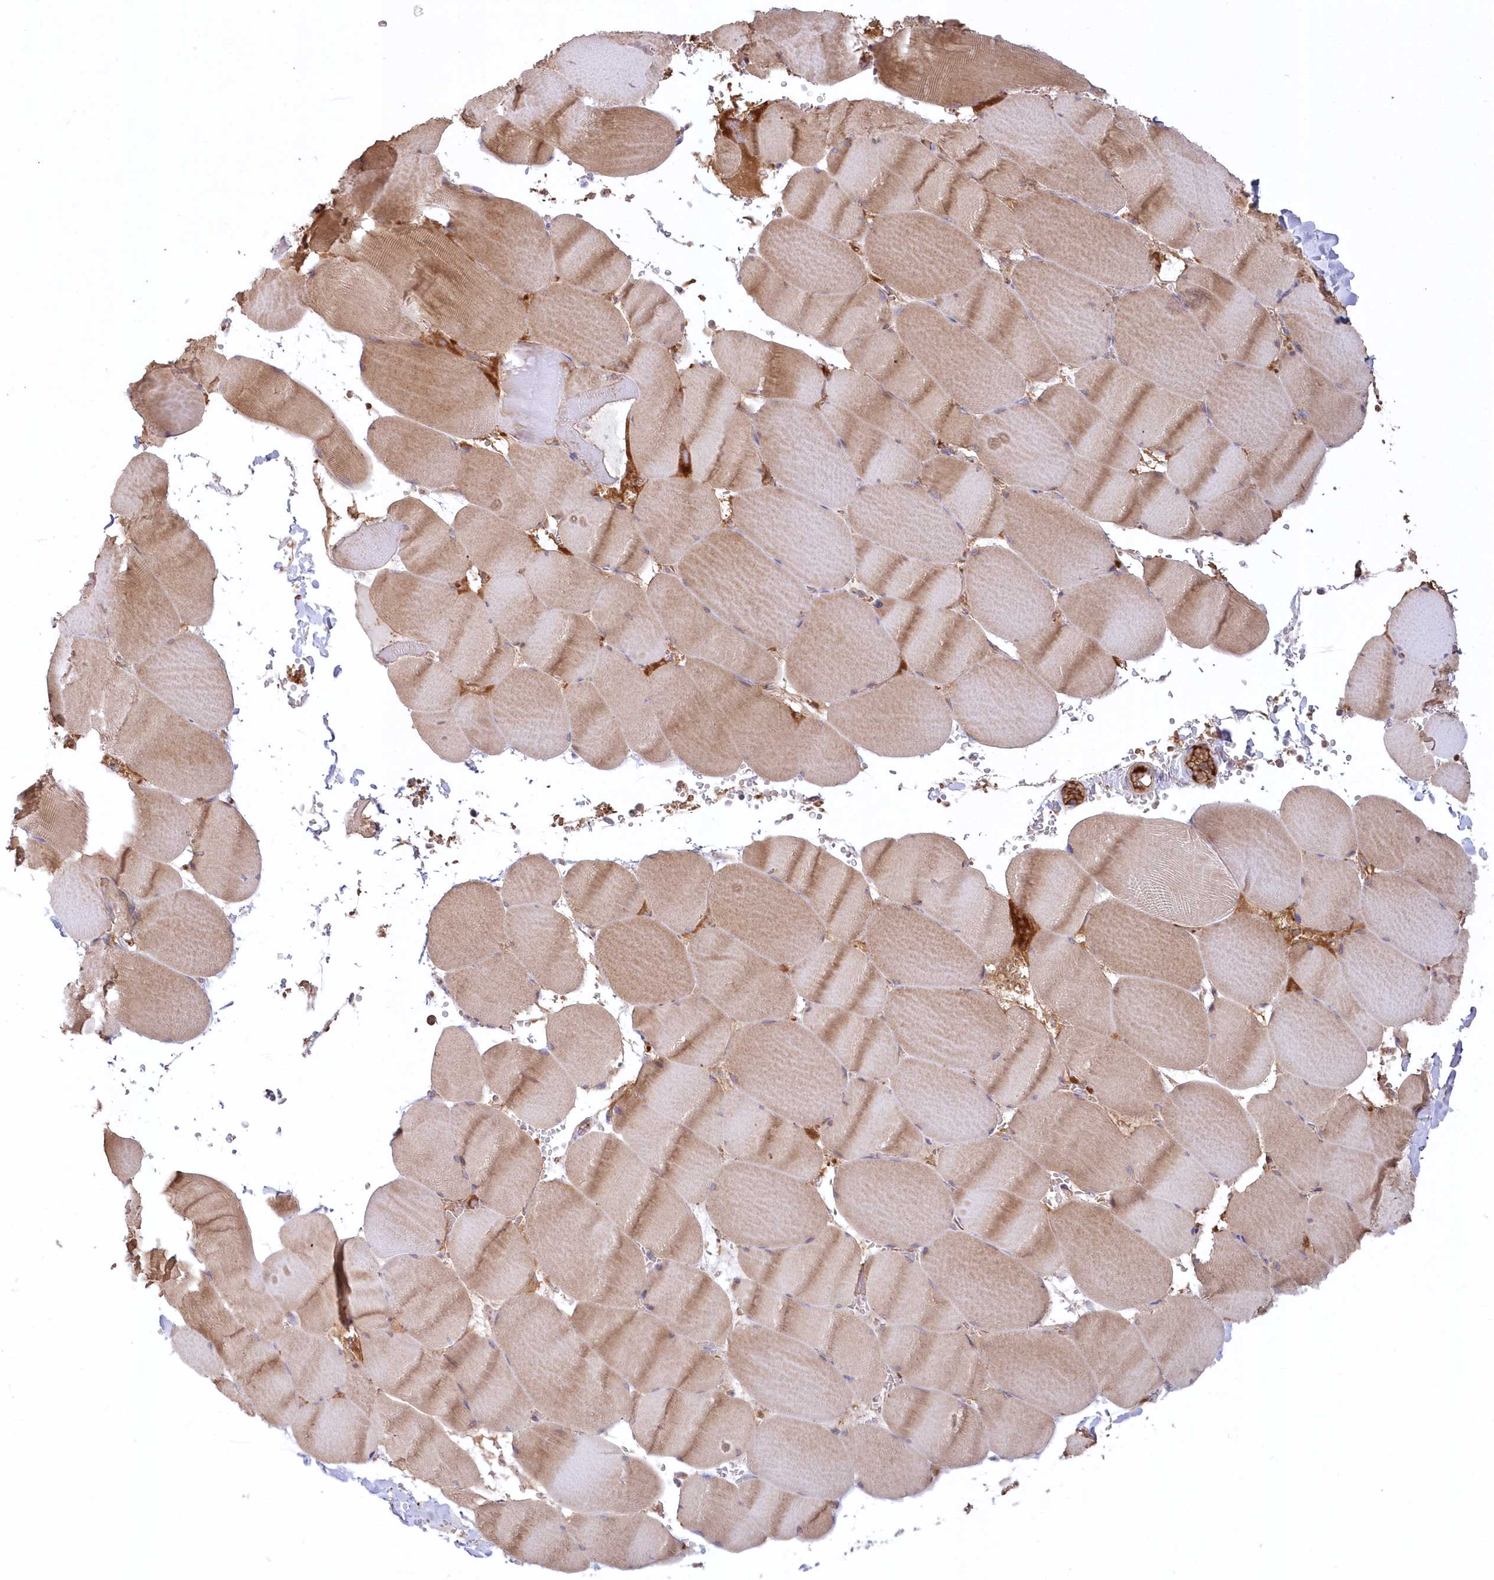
{"staining": {"intensity": "moderate", "quantity": ">75%", "location": "cytoplasmic/membranous"}, "tissue": "skeletal muscle", "cell_type": "Myocytes", "image_type": "normal", "snomed": [{"axis": "morphology", "description": "Normal tissue, NOS"}, {"axis": "topography", "description": "Skeletal muscle"}, {"axis": "topography", "description": "Head-Neck"}], "caption": "The immunohistochemical stain highlights moderate cytoplasmic/membranous staining in myocytes of normal skeletal muscle. The staining was performed using DAB, with brown indicating positive protein expression. Nuclei are stained blue with hematoxylin.", "gene": "WBP1L", "patient": {"sex": "male", "age": 66}}